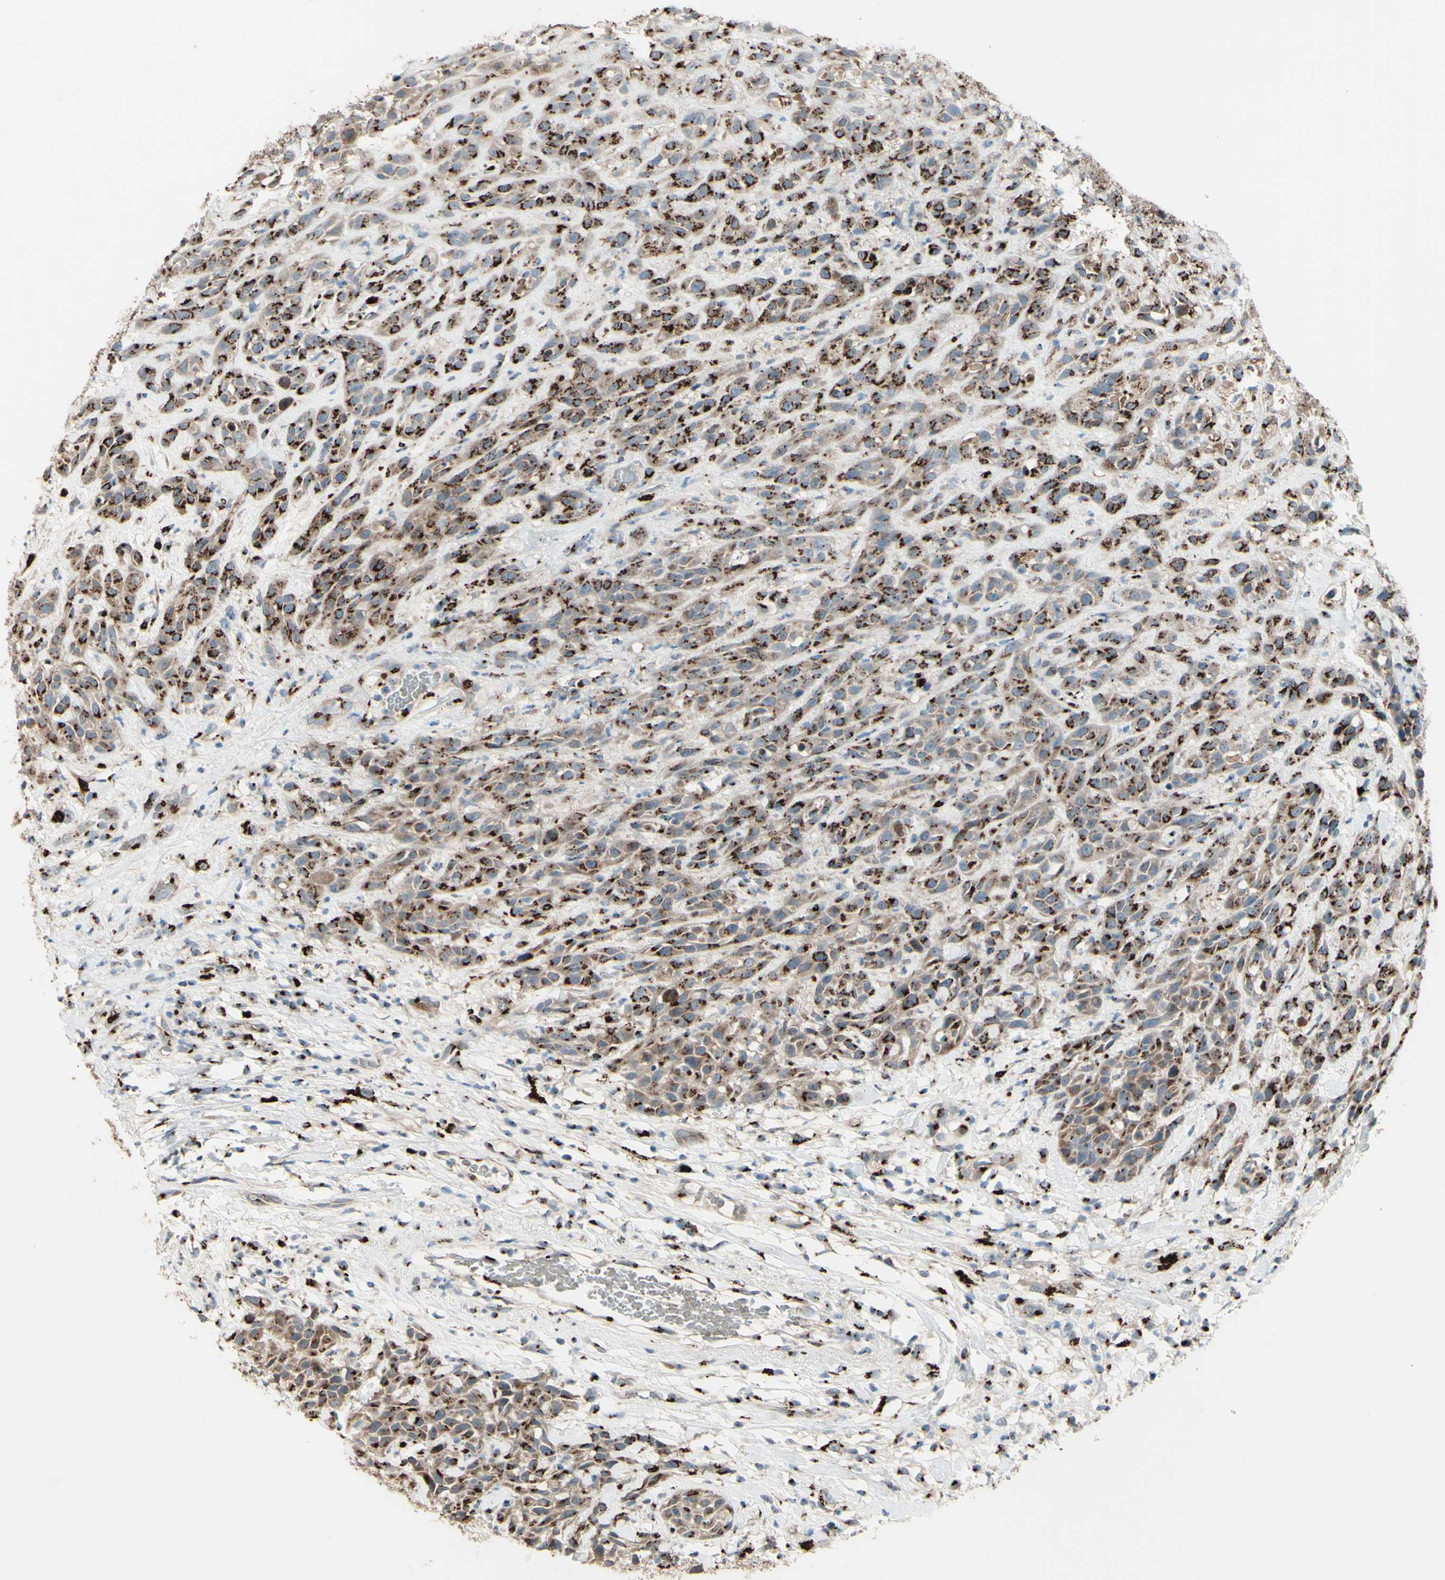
{"staining": {"intensity": "moderate", "quantity": ">75%", "location": "cytoplasmic/membranous"}, "tissue": "head and neck cancer", "cell_type": "Tumor cells", "image_type": "cancer", "snomed": [{"axis": "morphology", "description": "Normal tissue, NOS"}, {"axis": "morphology", "description": "Squamous cell carcinoma, NOS"}, {"axis": "topography", "description": "Cartilage tissue"}, {"axis": "topography", "description": "Head-Neck"}], "caption": "Tumor cells reveal medium levels of moderate cytoplasmic/membranous expression in about >75% of cells in human head and neck cancer.", "gene": "BPNT2", "patient": {"sex": "male", "age": 62}}